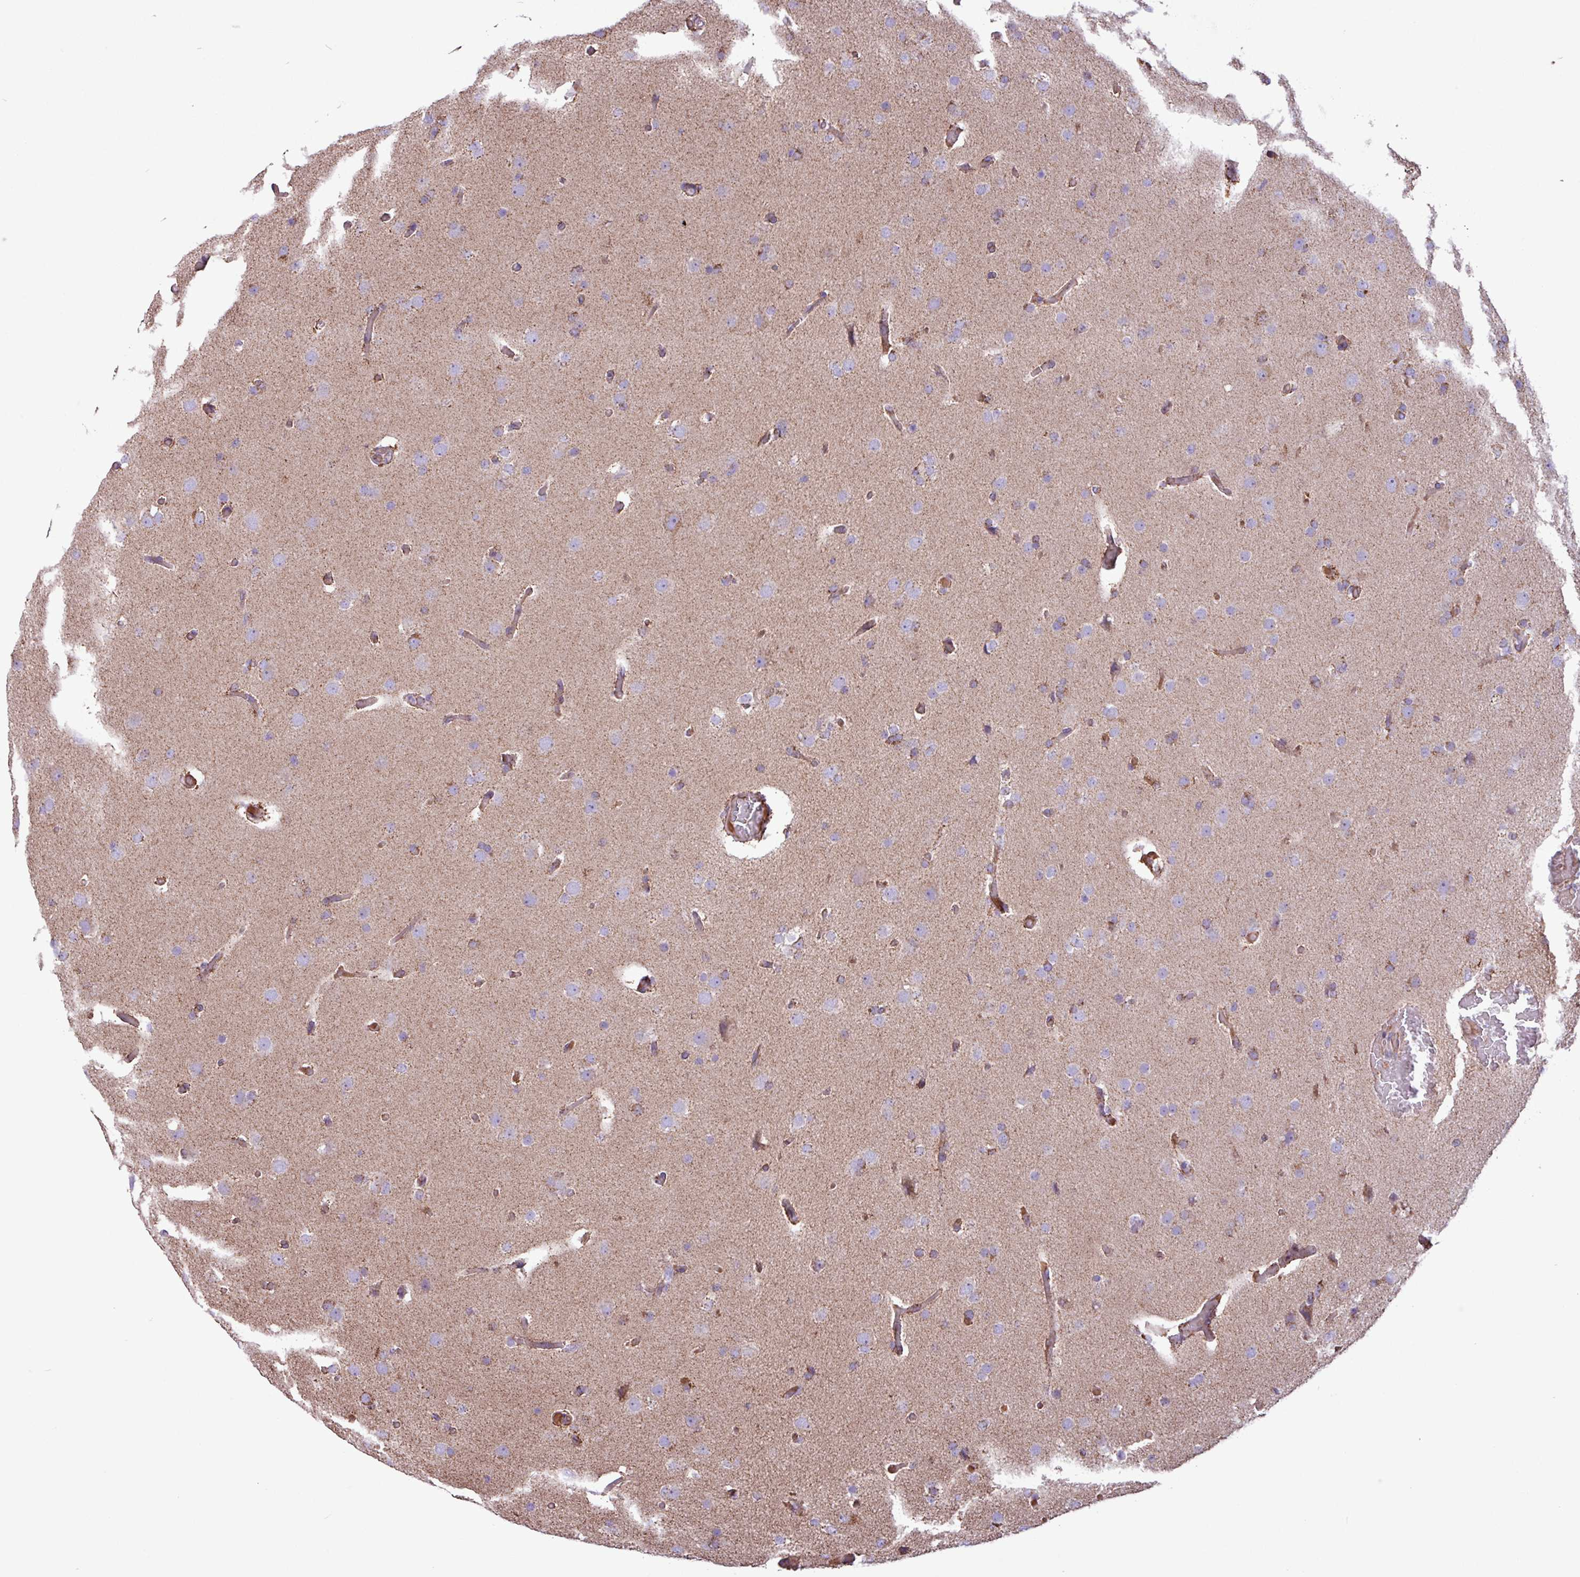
{"staining": {"intensity": "negative", "quantity": "none", "location": "none"}, "tissue": "glioma", "cell_type": "Tumor cells", "image_type": "cancer", "snomed": [{"axis": "morphology", "description": "Glioma, malignant, High grade"}, {"axis": "topography", "description": "Cerebral cortex"}], "caption": "High-grade glioma (malignant) stained for a protein using immunohistochemistry (IHC) shows no expression tumor cells.", "gene": "RTL3", "patient": {"sex": "female", "age": 36}}